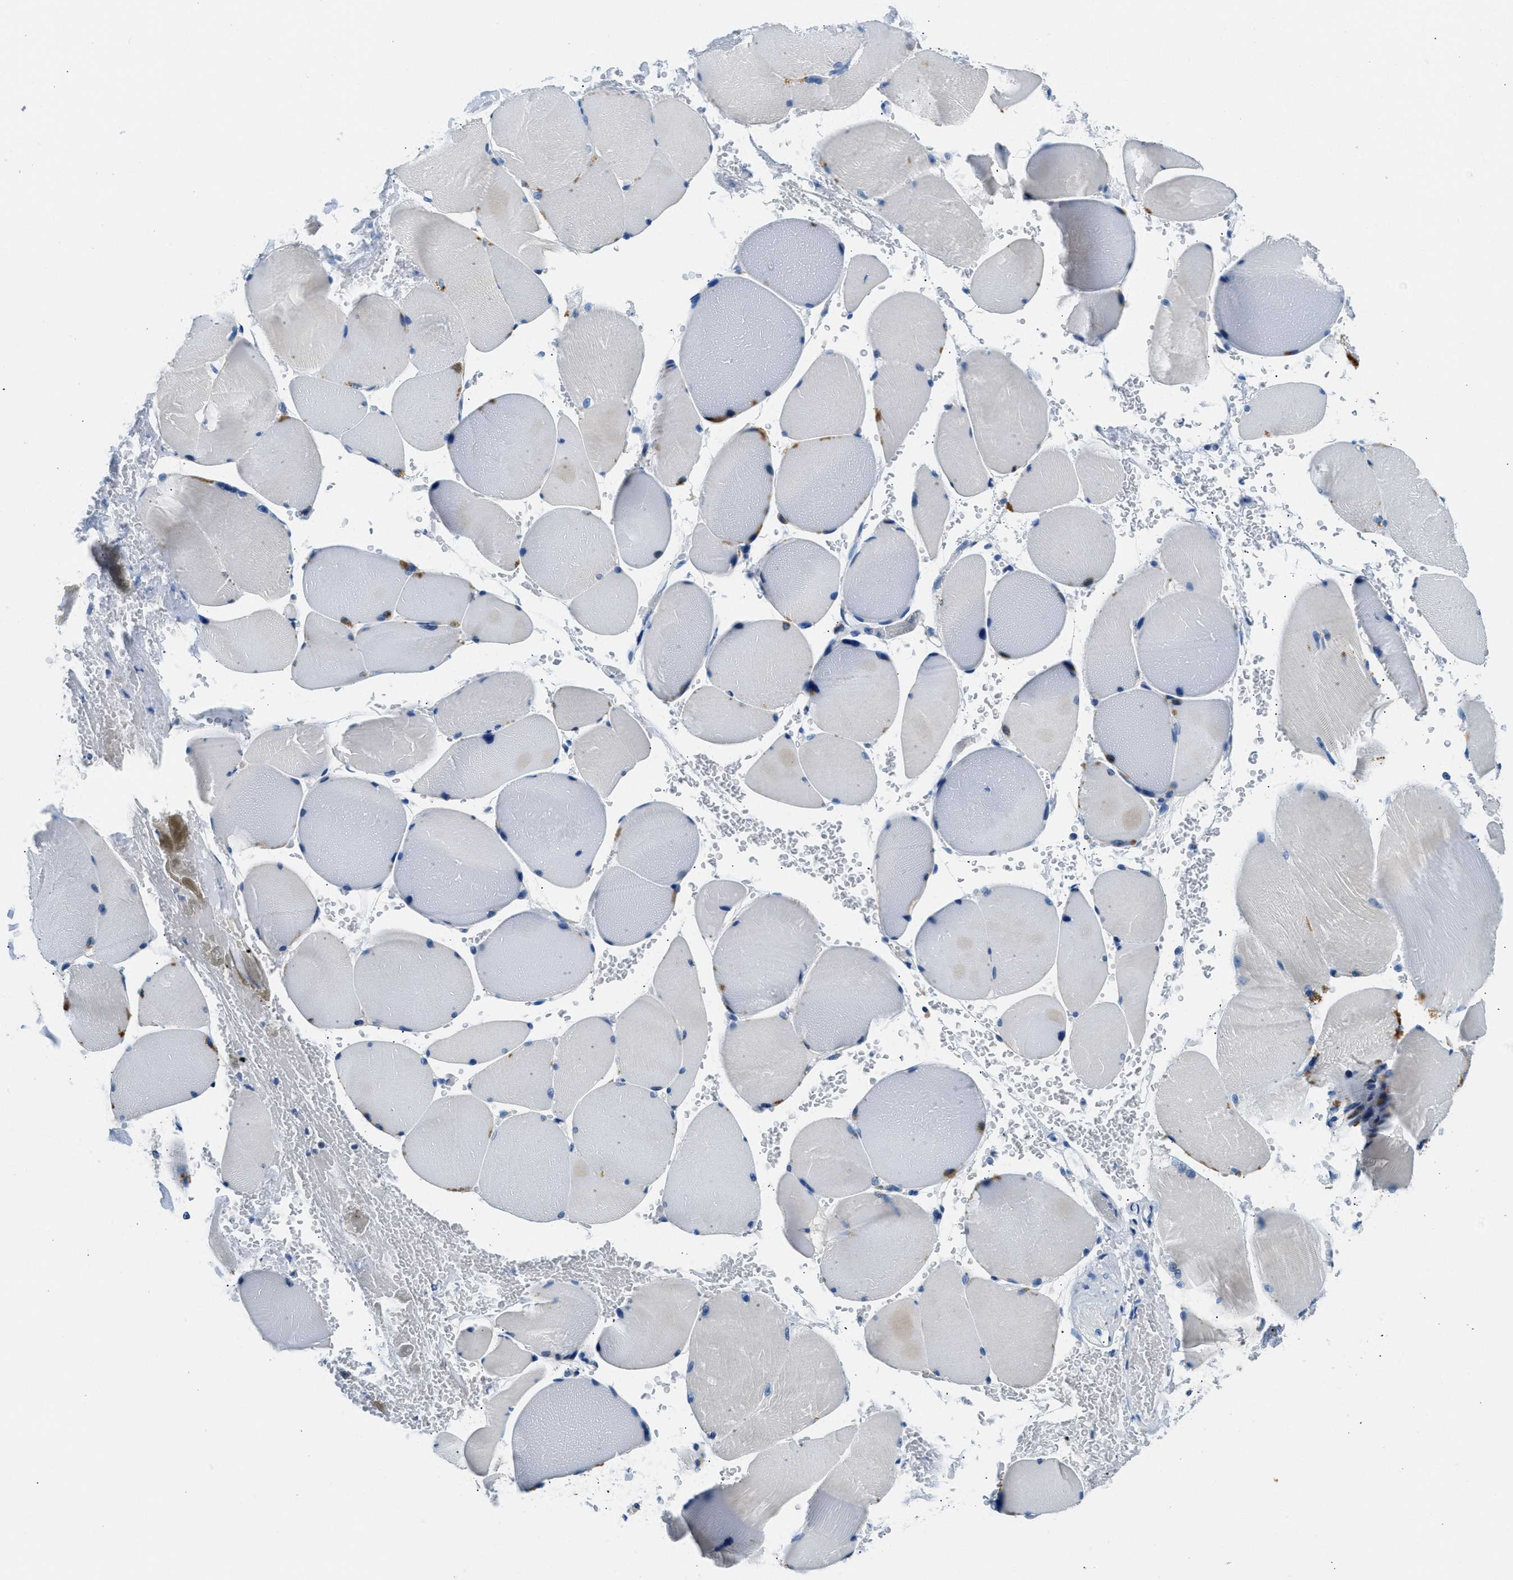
{"staining": {"intensity": "negative", "quantity": "none", "location": "none"}, "tissue": "skeletal muscle", "cell_type": "Myocytes", "image_type": "normal", "snomed": [{"axis": "morphology", "description": "Normal tissue, NOS"}, {"axis": "topography", "description": "Skin"}, {"axis": "topography", "description": "Skeletal muscle"}], "caption": "This histopathology image is of normal skeletal muscle stained with IHC to label a protein in brown with the nuclei are counter-stained blue. There is no staining in myocytes. (DAB IHC, high magnification).", "gene": "CLDN18", "patient": {"sex": "male", "age": 83}}